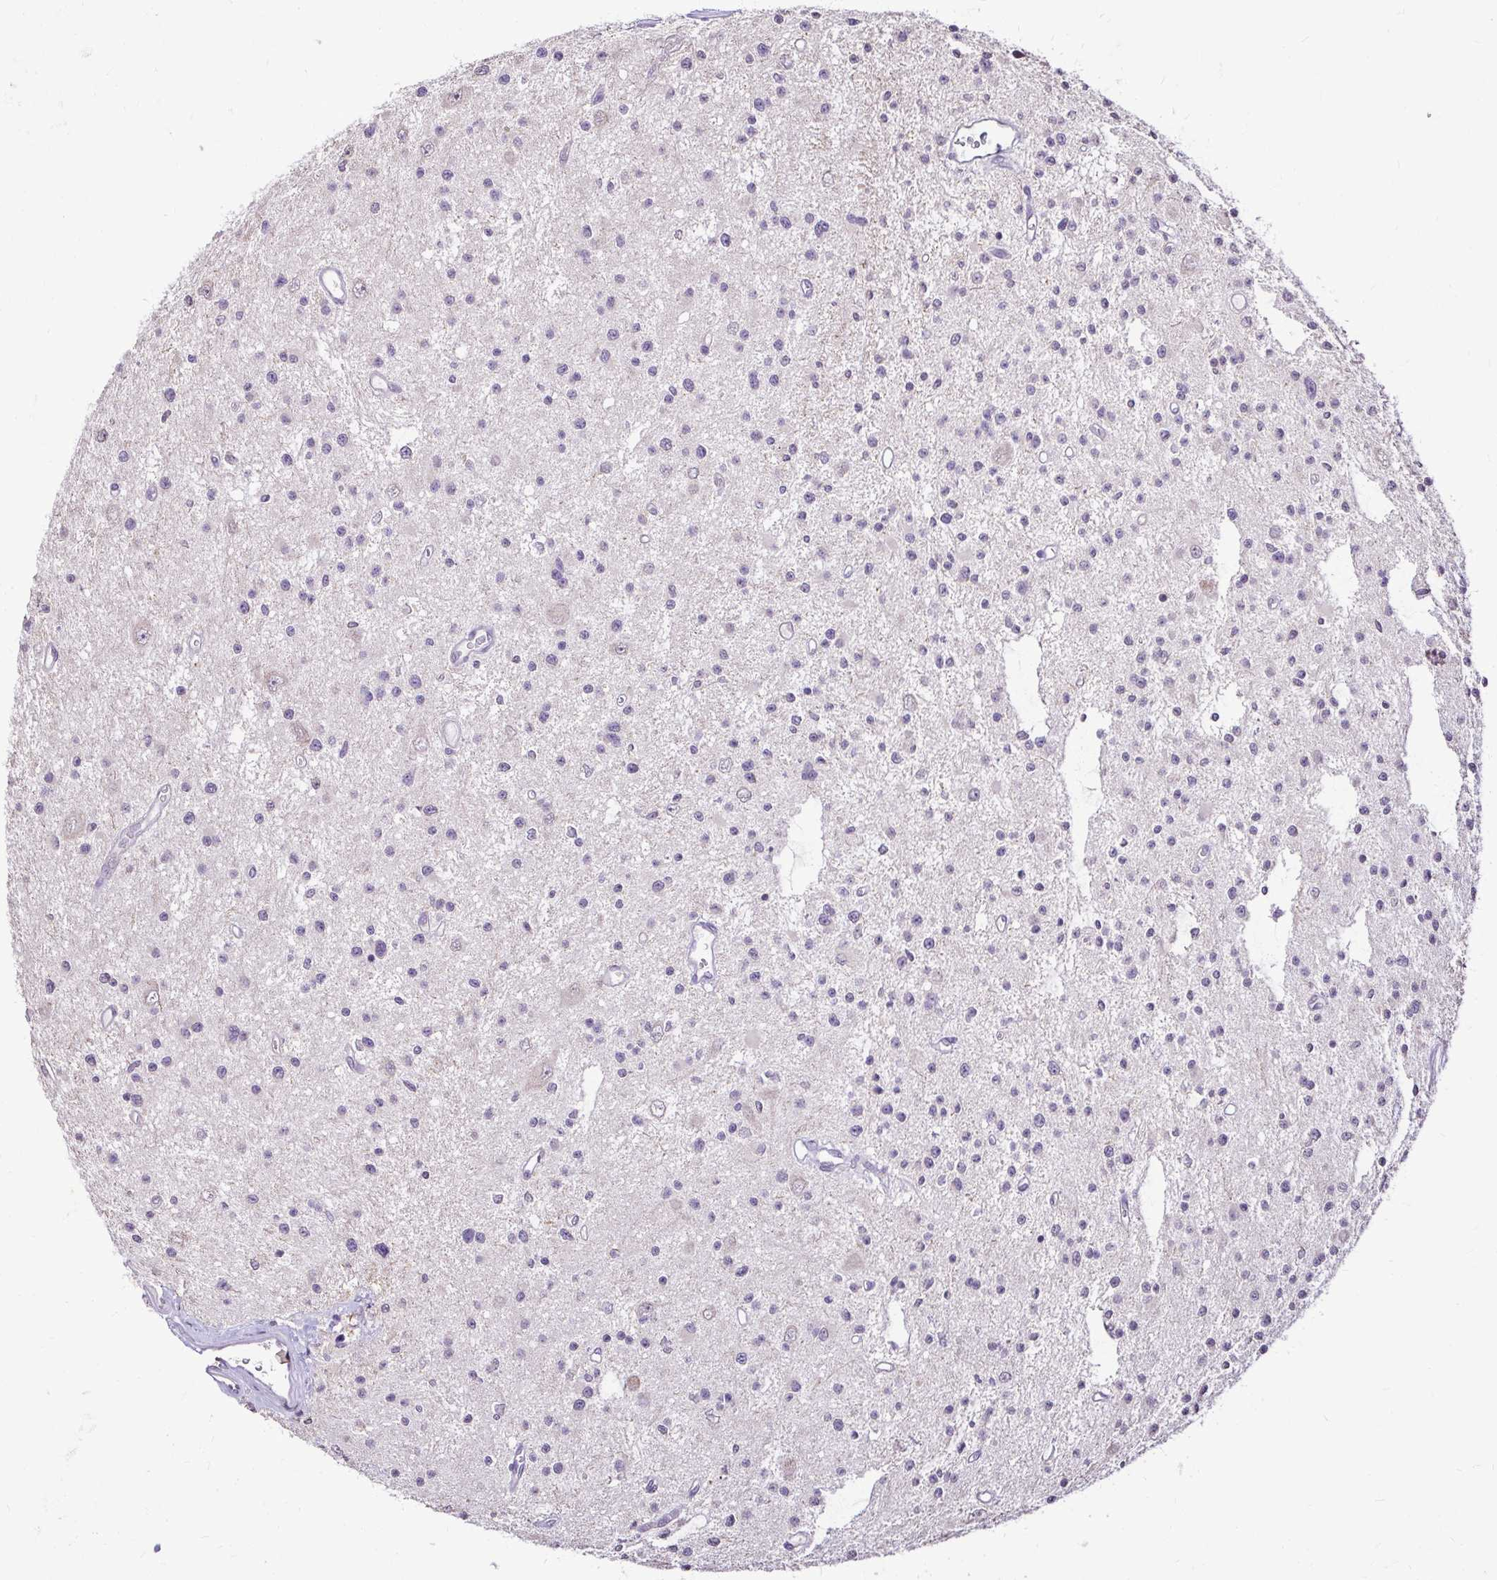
{"staining": {"intensity": "negative", "quantity": "none", "location": "none"}, "tissue": "glioma", "cell_type": "Tumor cells", "image_type": "cancer", "snomed": [{"axis": "morphology", "description": "Glioma, malignant, Low grade"}, {"axis": "topography", "description": "Brain"}], "caption": "Tumor cells show no significant protein positivity in malignant low-grade glioma.", "gene": "KIAA1210", "patient": {"sex": "male", "age": 43}}